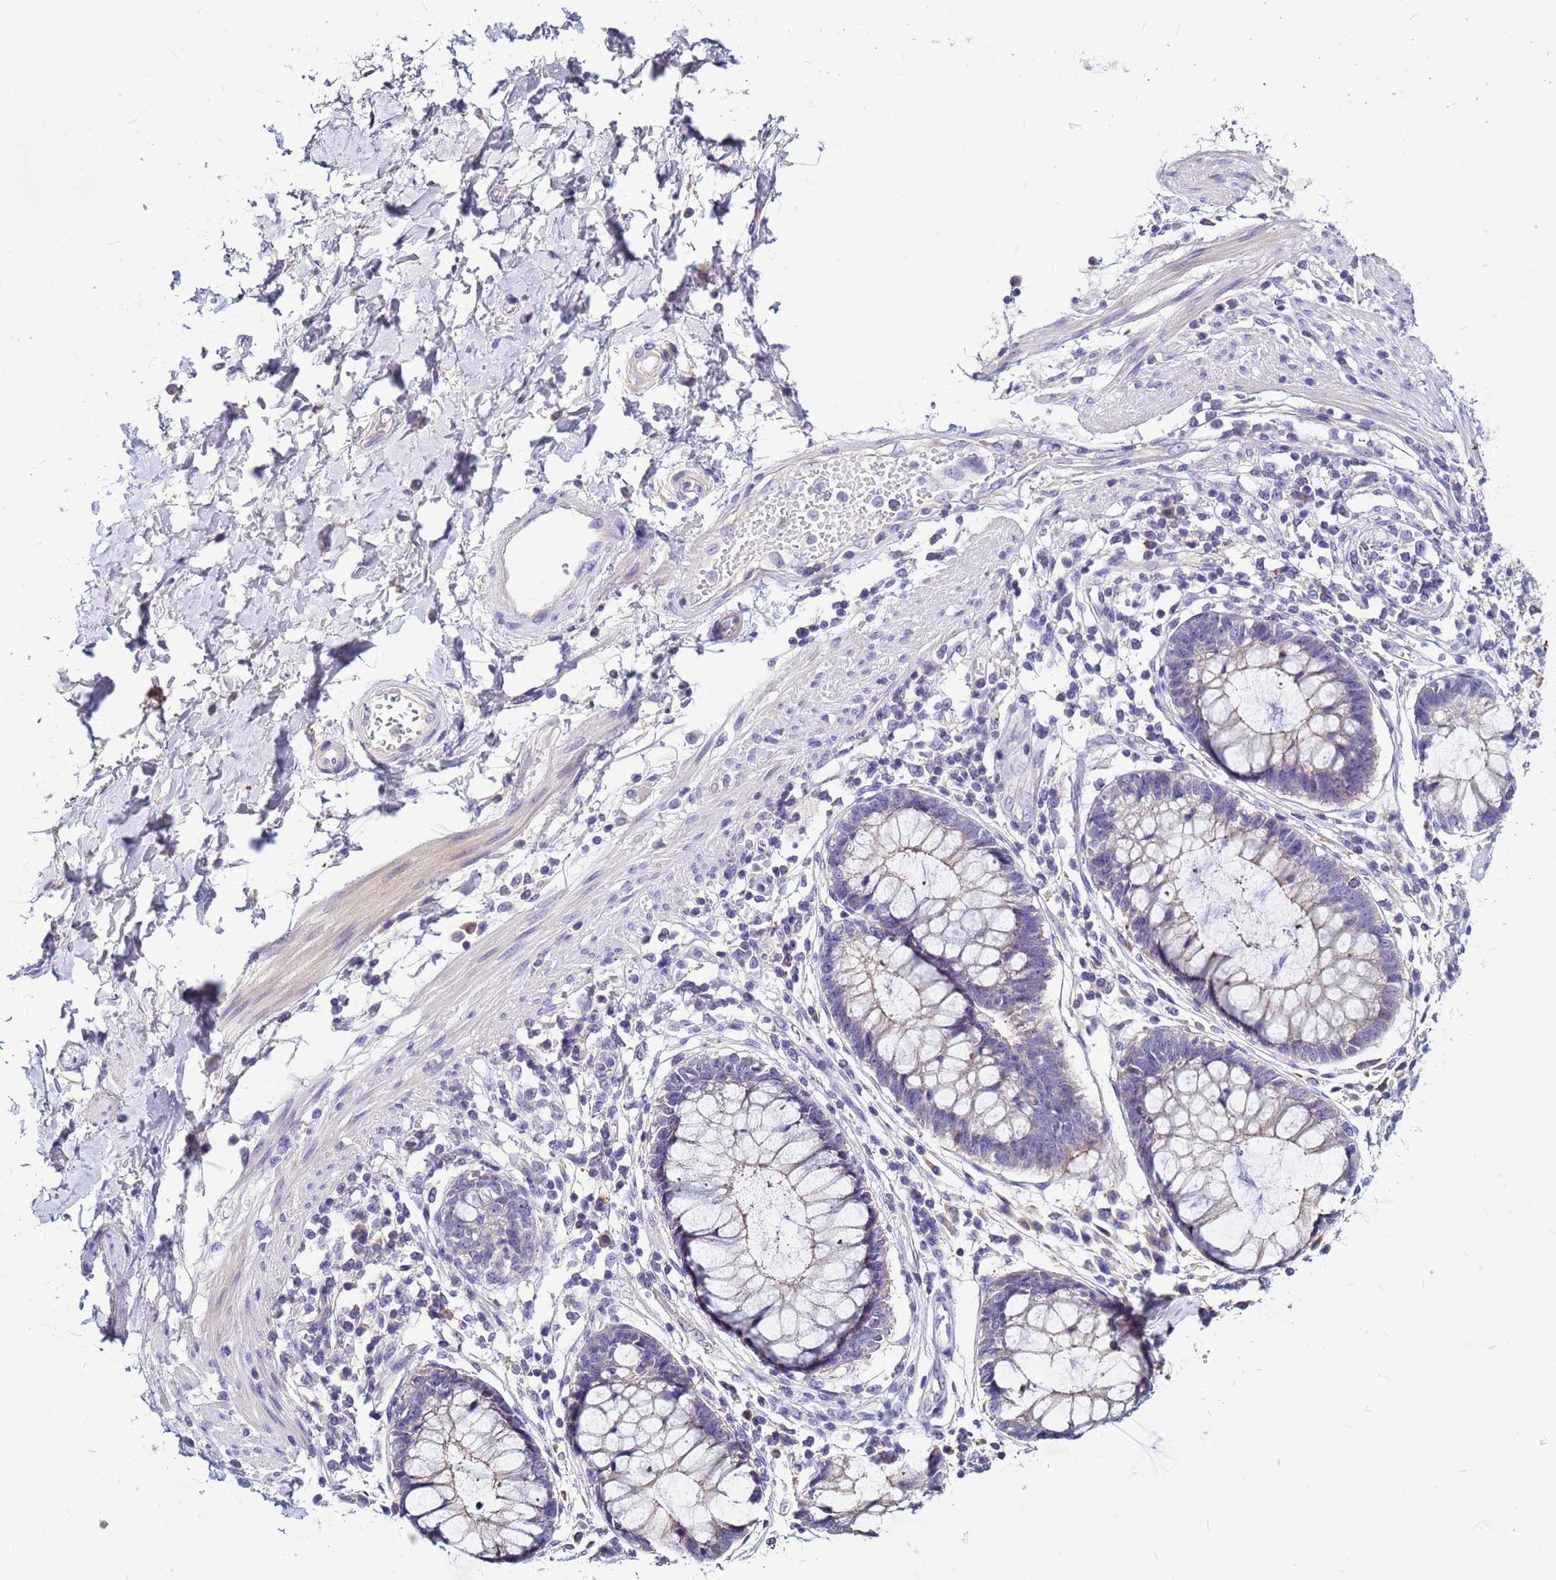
{"staining": {"intensity": "negative", "quantity": "none", "location": "none"}, "tissue": "ovarian cancer", "cell_type": "Tumor cells", "image_type": "cancer", "snomed": [{"axis": "morphology", "description": "Cystadenocarcinoma, mucinous, NOS"}, {"axis": "topography", "description": "Ovary"}], "caption": "Immunohistochemical staining of ovarian mucinous cystadenocarcinoma displays no significant staining in tumor cells.", "gene": "DPRX", "patient": {"sex": "female", "age": 39}}